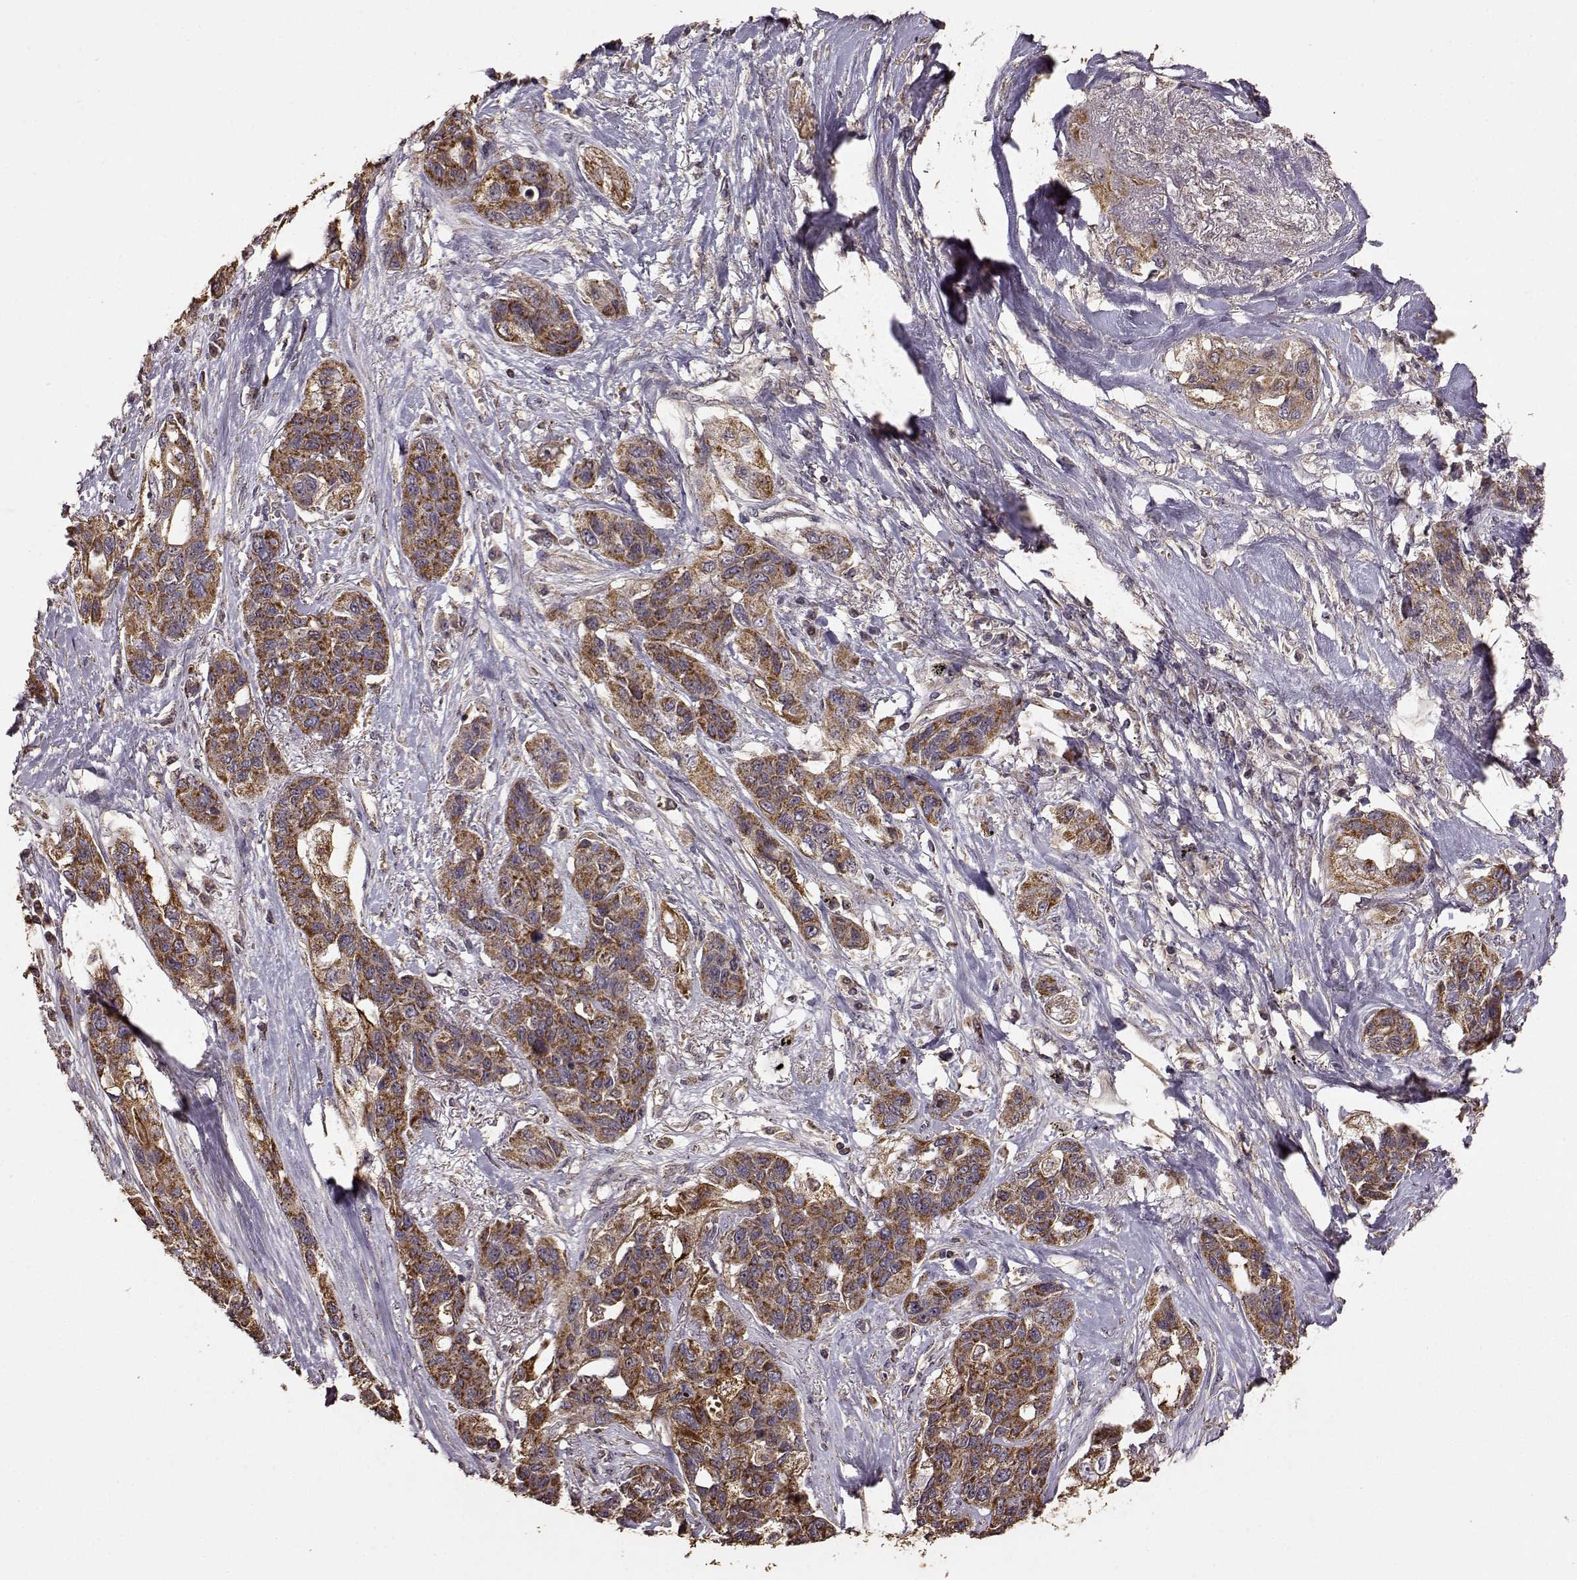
{"staining": {"intensity": "strong", "quantity": ">75%", "location": "cytoplasmic/membranous"}, "tissue": "lung cancer", "cell_type": "Tumor cells", "image_type": "cancer", "snomed": [{"axis": "morphology", "description": "Squamous cell carcinoma, NOS"}, {"axis": "topography", "description": "Lung"}], "caption": "Tumor cells demonstrate strong cytoplasmic/membranous staining in about >75% of cells in squamous cell carcinoma (lung).", "gene": "PTGES2", "patient": {"sex": "female", "age": 70}}